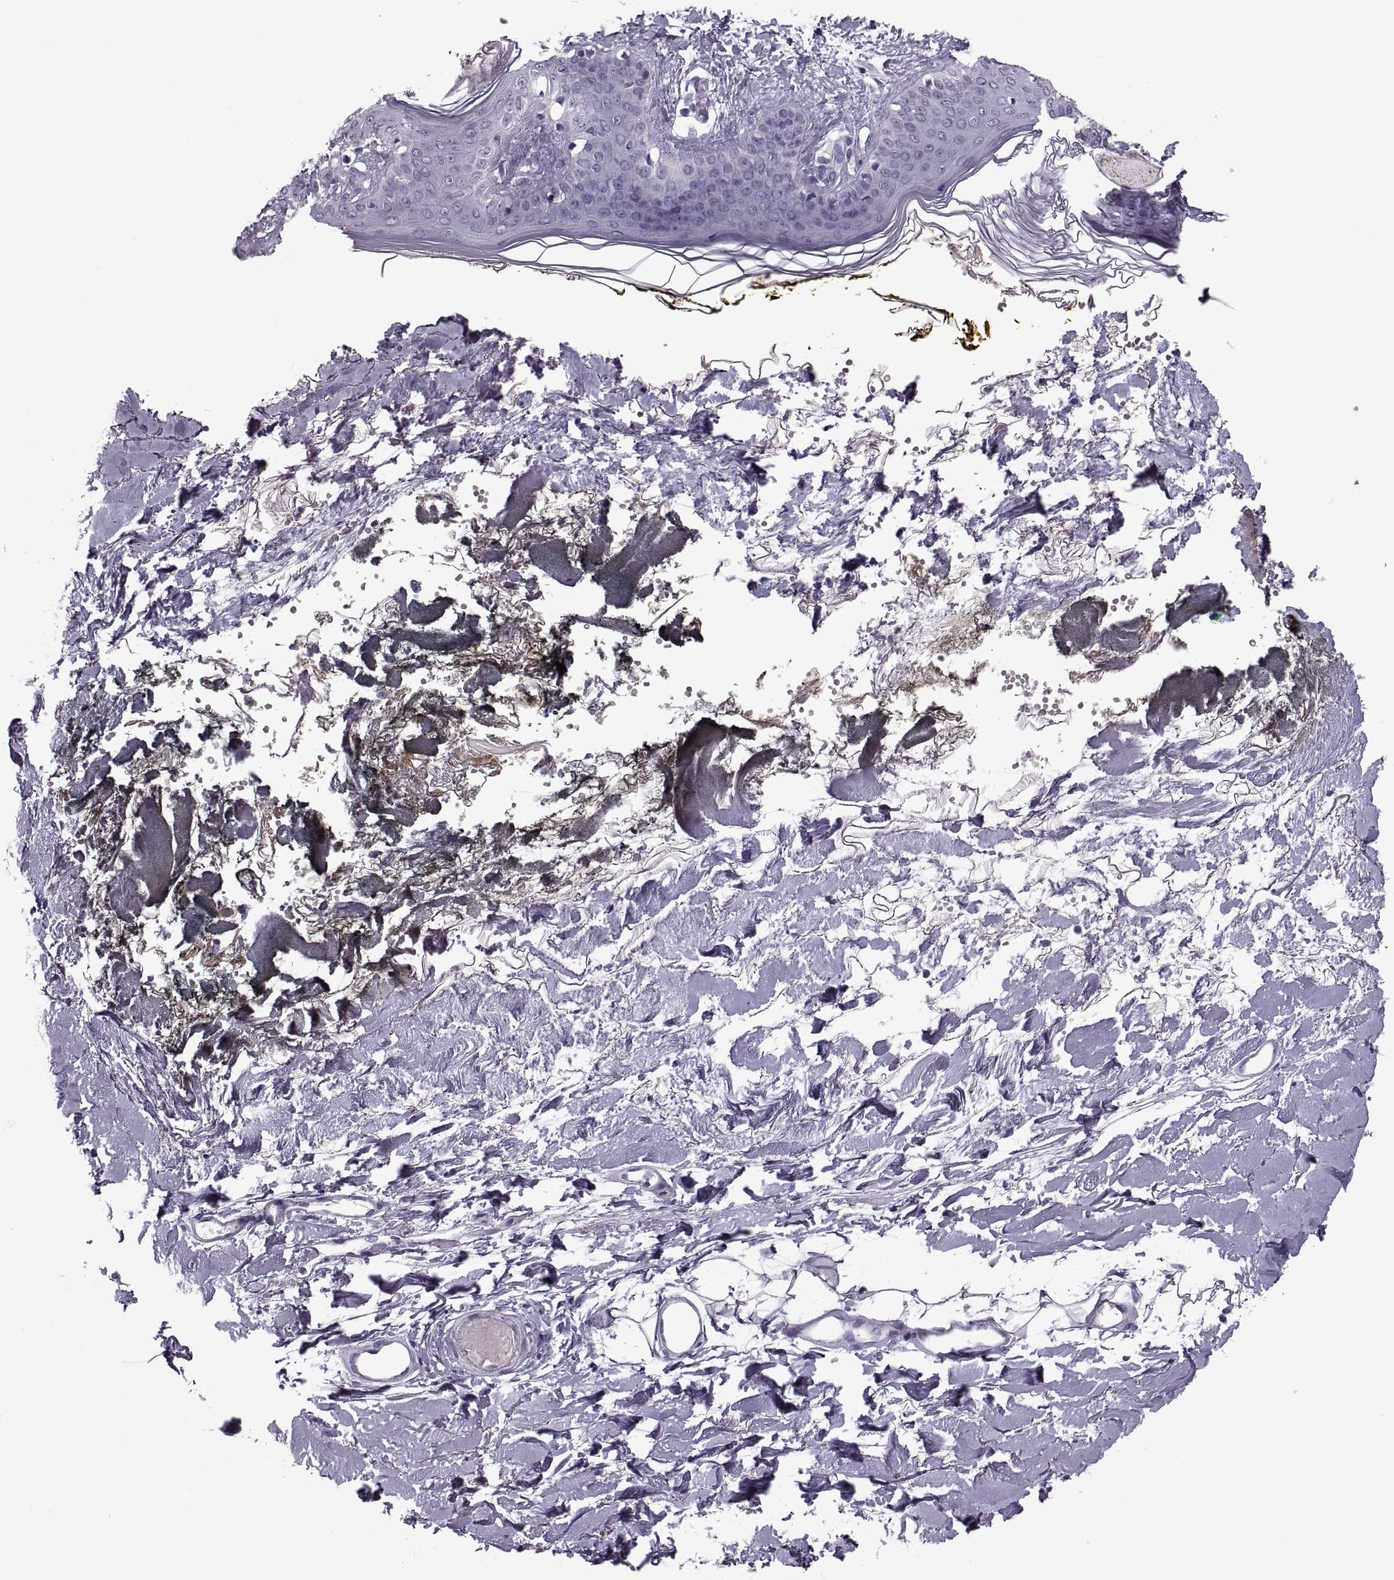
{"staining": {"intensity": "negative", "quantity": "none", "location": "none"}, "tissue": "skin", "cell_type": "Fibroblasts", "image_type": "normal", "snomed": [{"axis": "morphology", "description": "Normal tissue, NOS"}, {"axis": "topography", "description": "Skin"}], "caption": "Immunohistochemistry (IHC) of unremarkable human skin reveals no staining in fibroblasts.", "gene": "PAGE2B", "patient": {"sex": "female", "age": 34}}